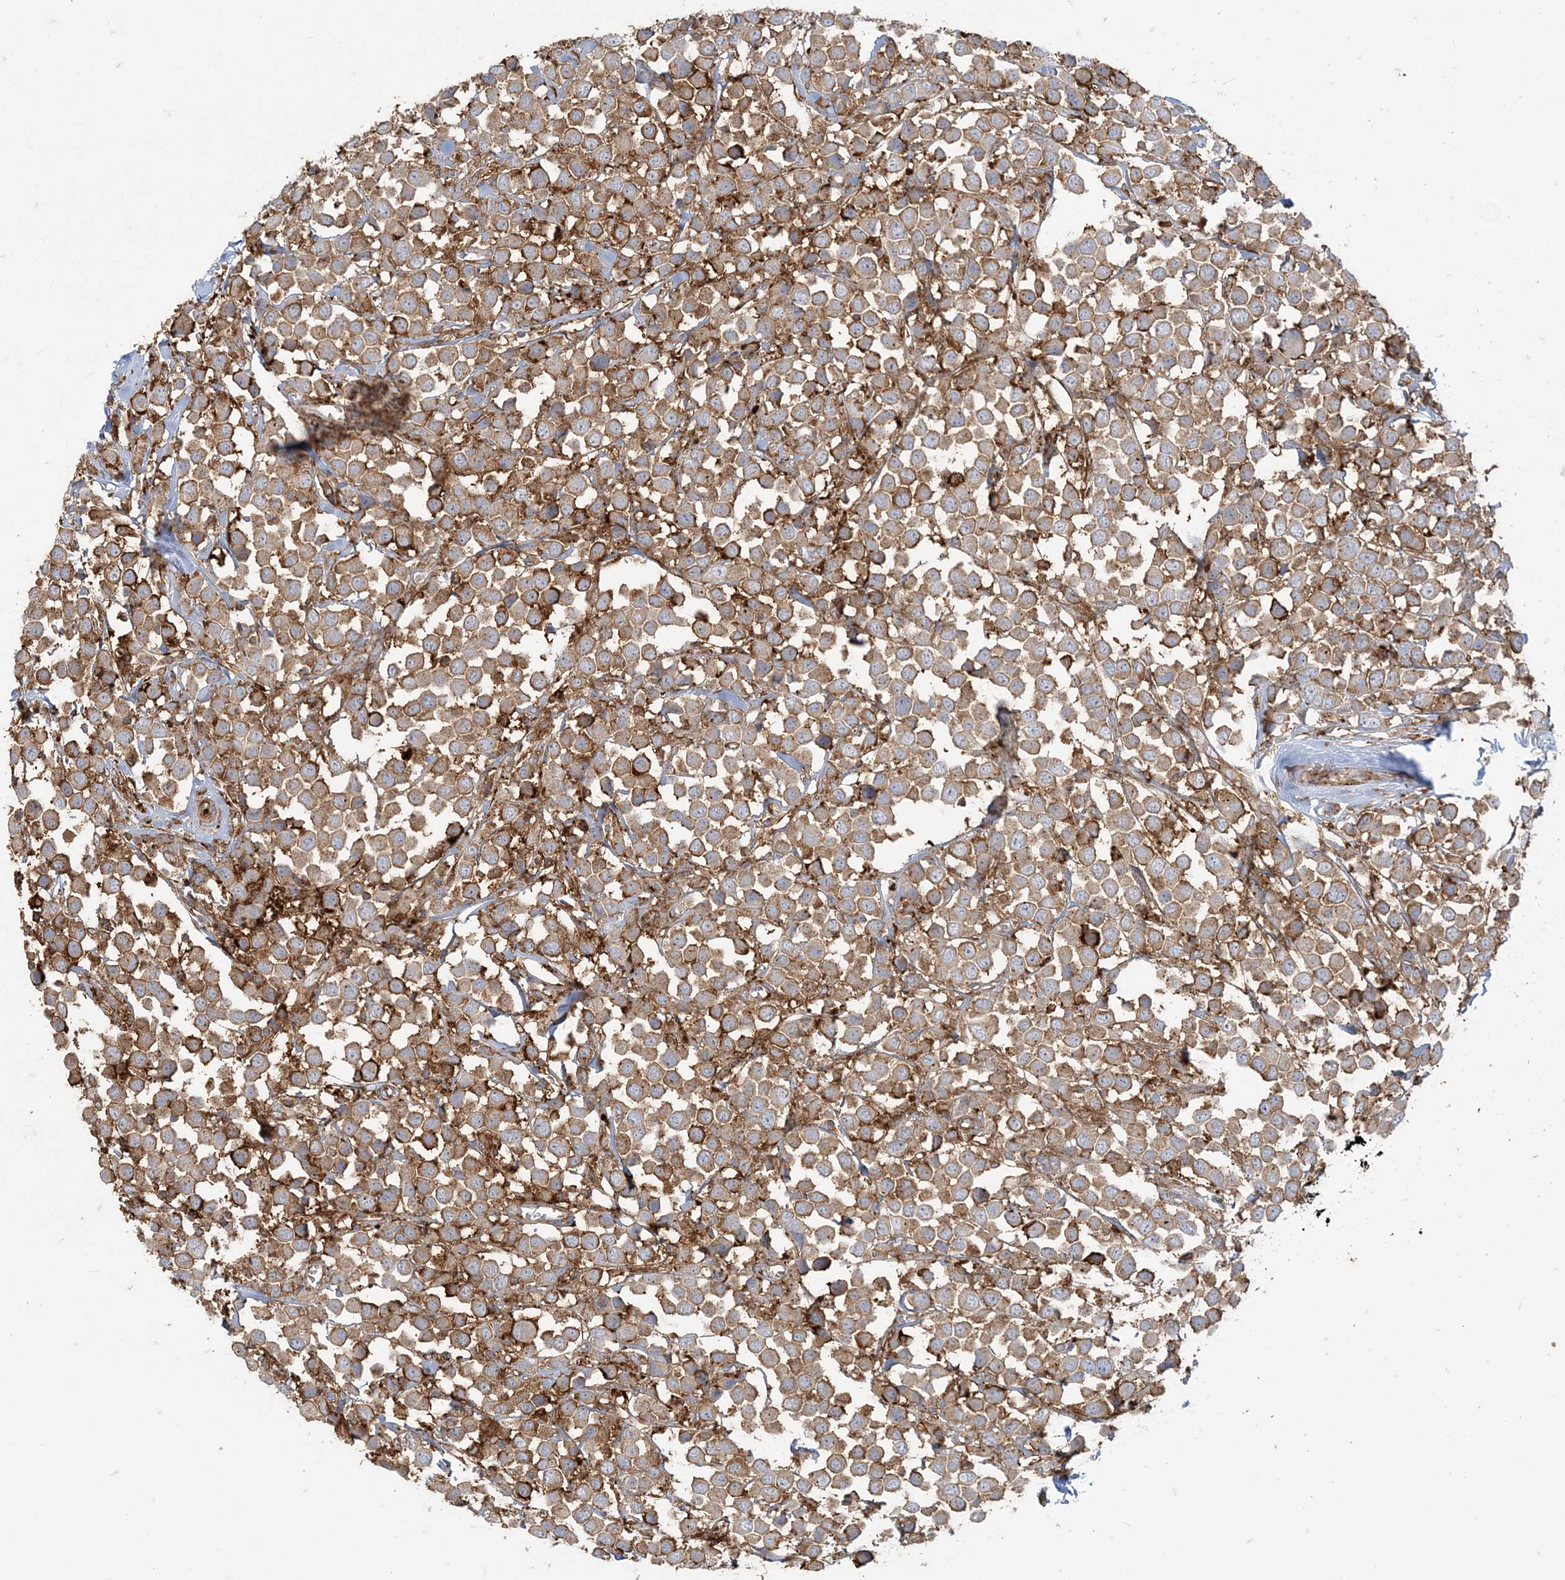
{"staining": {"intensity": "moderate", "quantity": ">75%", "location": "cytoplasmic/membranous"}, "tissue": "breast cancer", "cell_type": "Tumor cells", "image_type": "cancer", "snomed": [{"axis": "morphology", "description": "Duct carcinoma"}, {"axis": "topography", "description": "Breast"}], "caption": "Breast cancer was stained to show a protein in brown. There is medium levels of moderate cytoplasmic/membranous staining in about >75% of tumor cells.", "gene": "DERL3", "patient": {"sex": "female", "age": 61}}